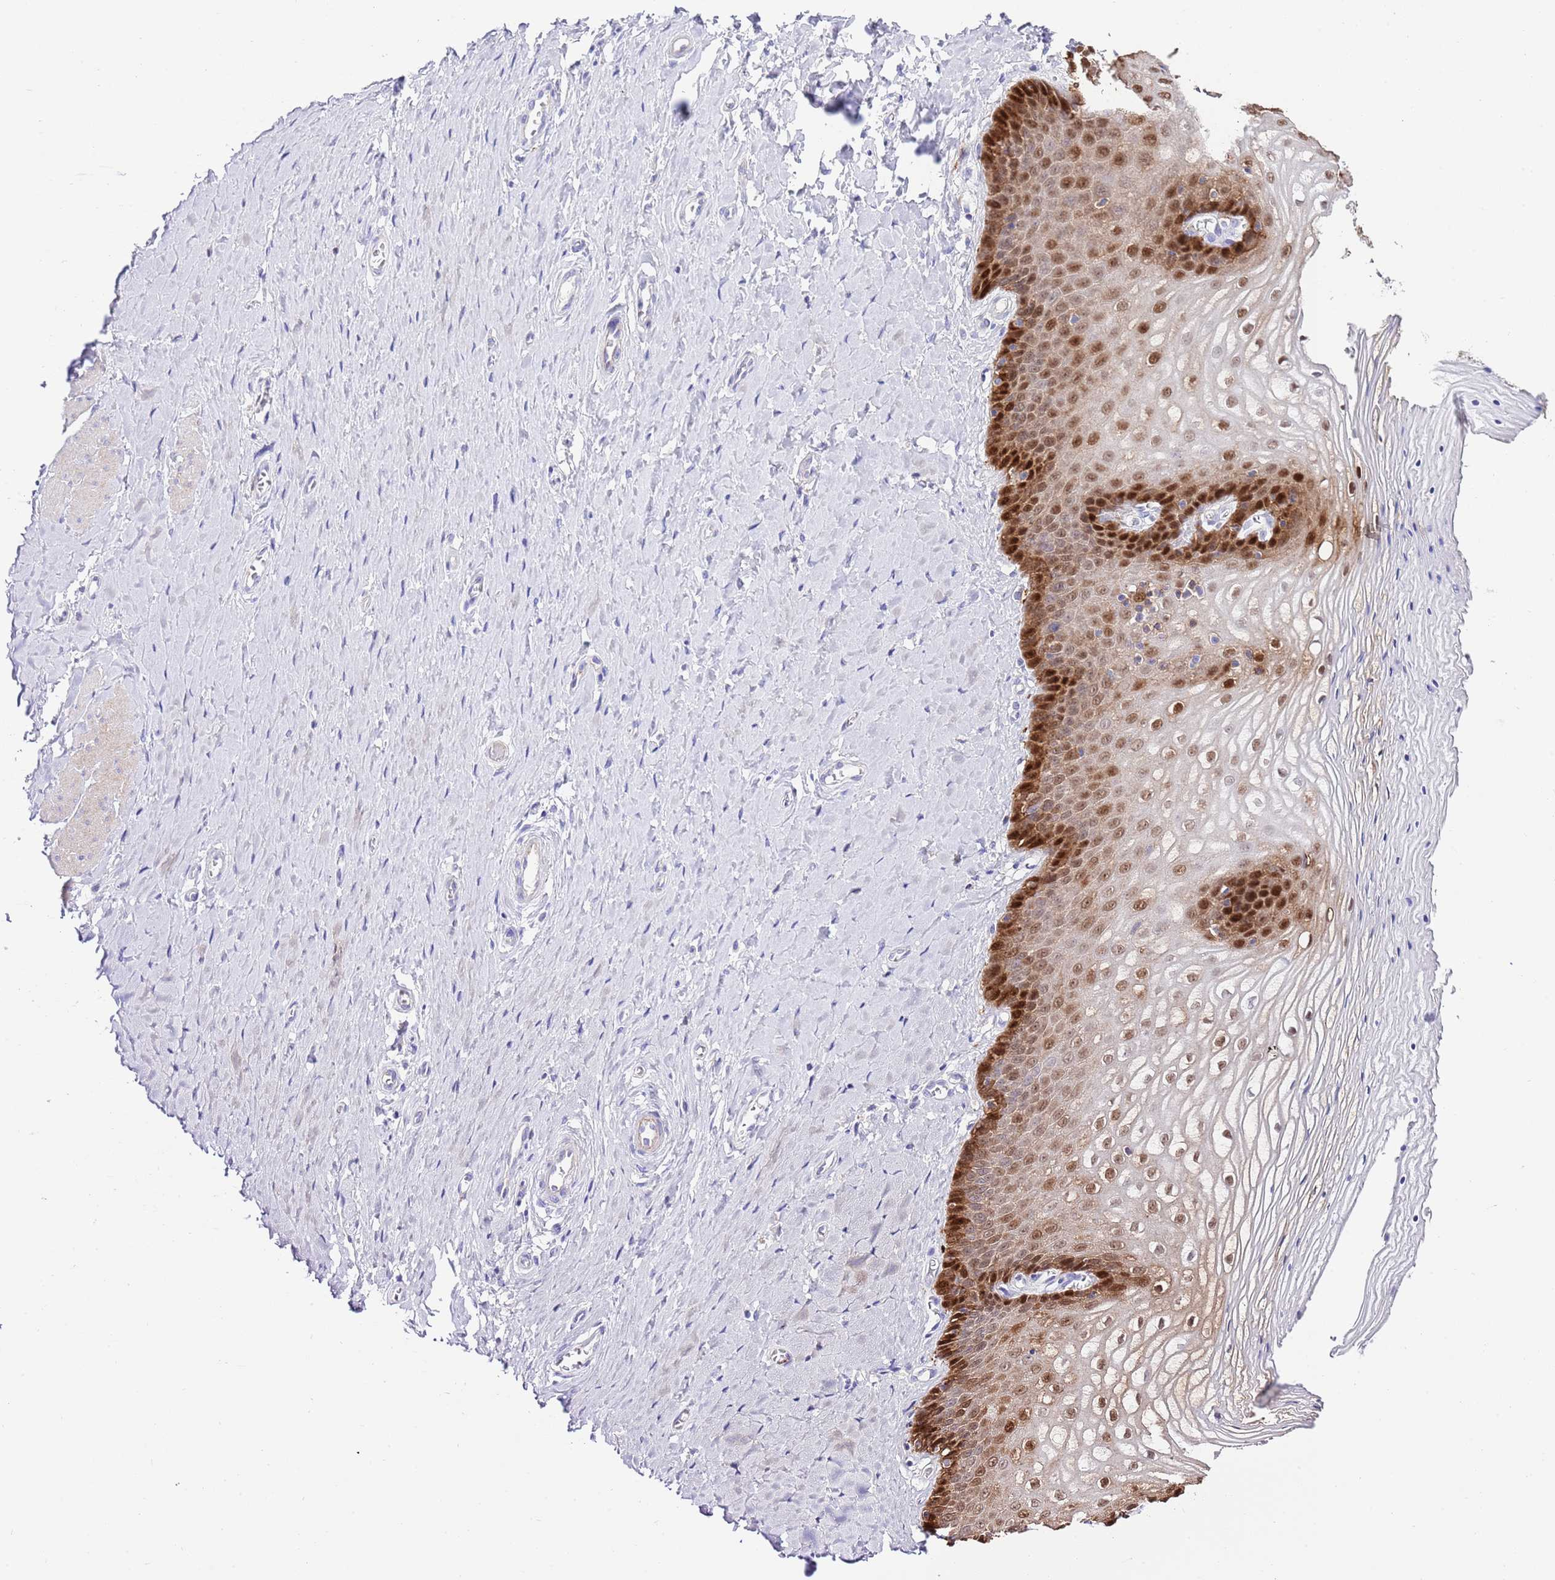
{"staining": {"intensity": "strong", "quantity": "25%-75%", "location": "nuclear"}, "tissue": "vagina", "cell_type": "Squamous epithelial cells", "image_type": "normal", "snomed": [{"axis": "morphology", "description": "Normal tissue, NOS"}, {"axis": "topography", "description": "Vagina"}], "caption": "The immunohistochemical stain shows strong nuclear positivity in squamous epithelial cells of normal vagina.", "gene": "ALDH3A1", "patient": {"sex": "female", "age": 65}}